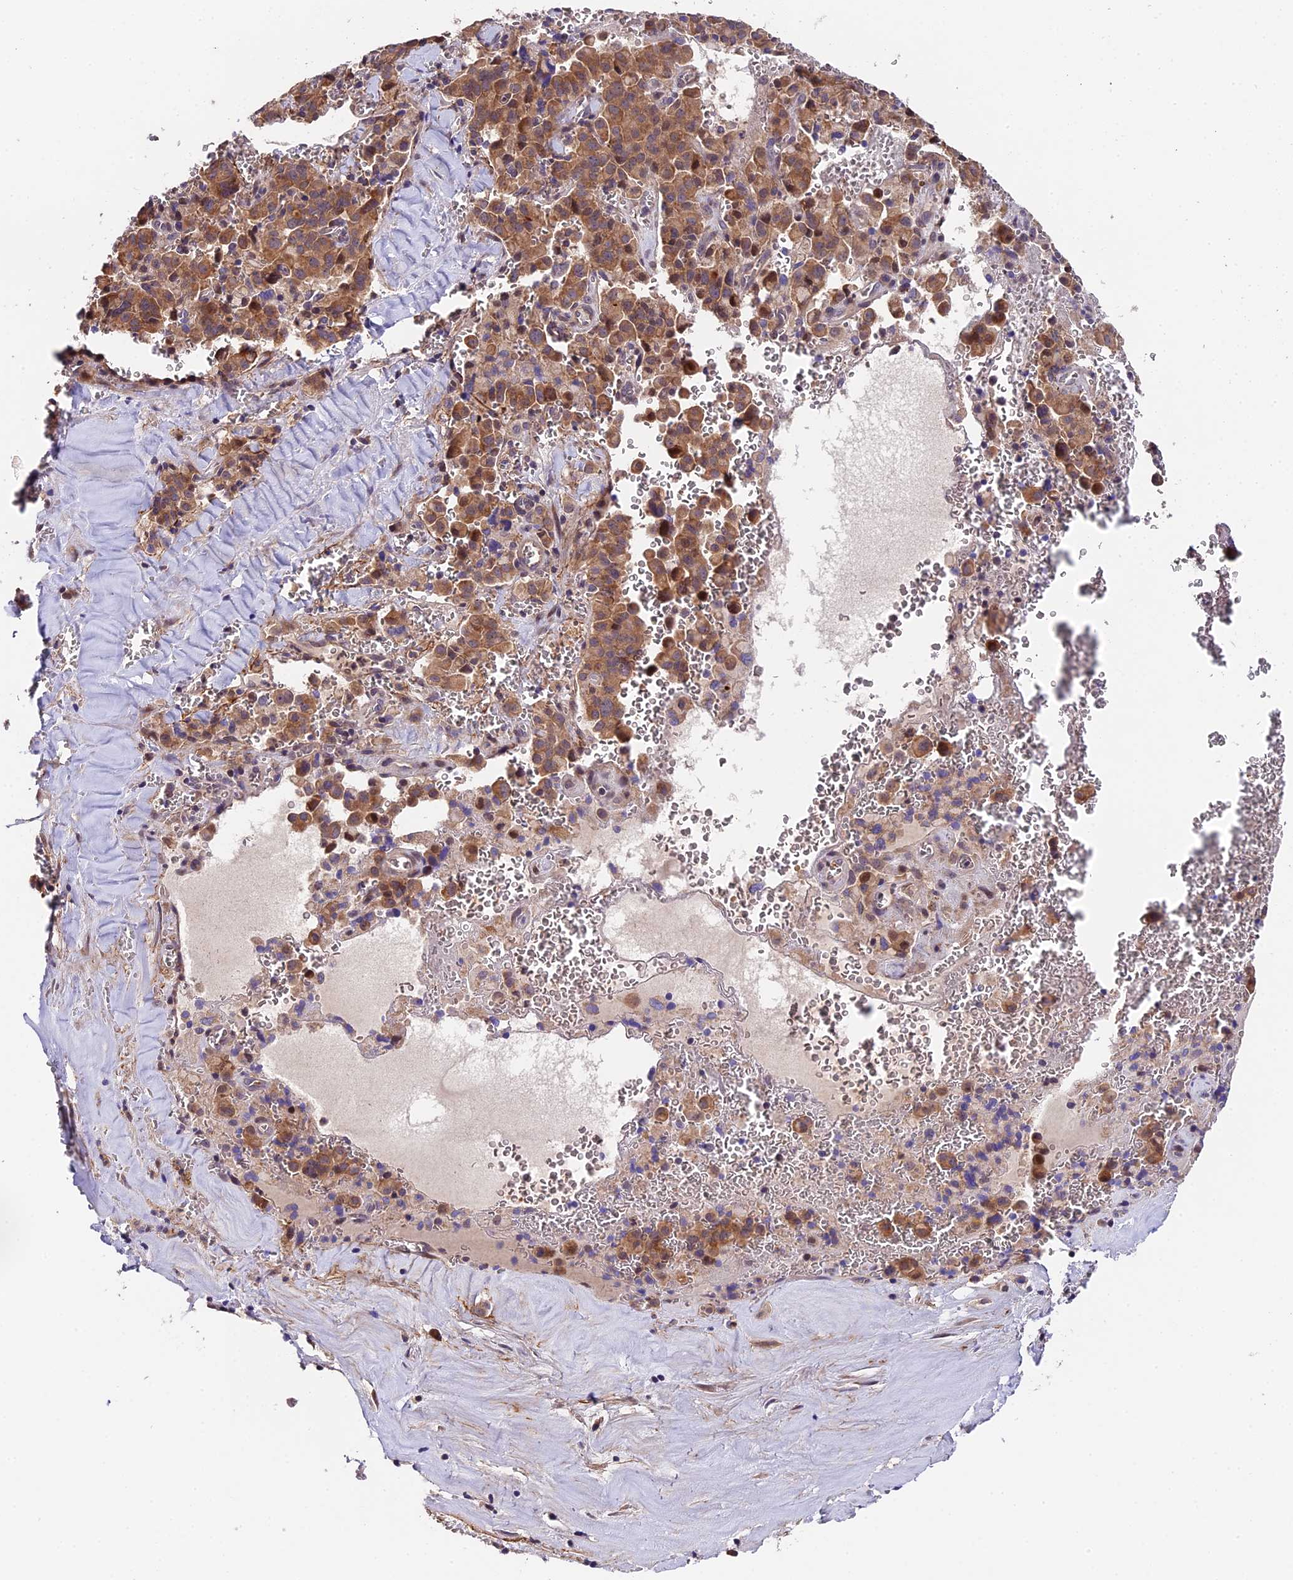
{"staining": {"intensity": "moderate", "quantity": ">75%", "location": "cytoplasmic/membranous"}, "tissue": "pancreatic cancer", "cell_type": "Tumor cells", "image_type": "cancer", "snomed": [{"axis": "morphology", "description": "Adenocarcinoma, NOS"}, {"axis": "topography", "description": "Pancreas"}], "caption": "This histopathology image shows immunohistochemistry staining of human pancreatic cancer, with medium moderate cytoplasmic/membranous expression in about >75% of tumor cells.", "gene": "TRMT1", "patient": {"sex": "male", "age": 65}}